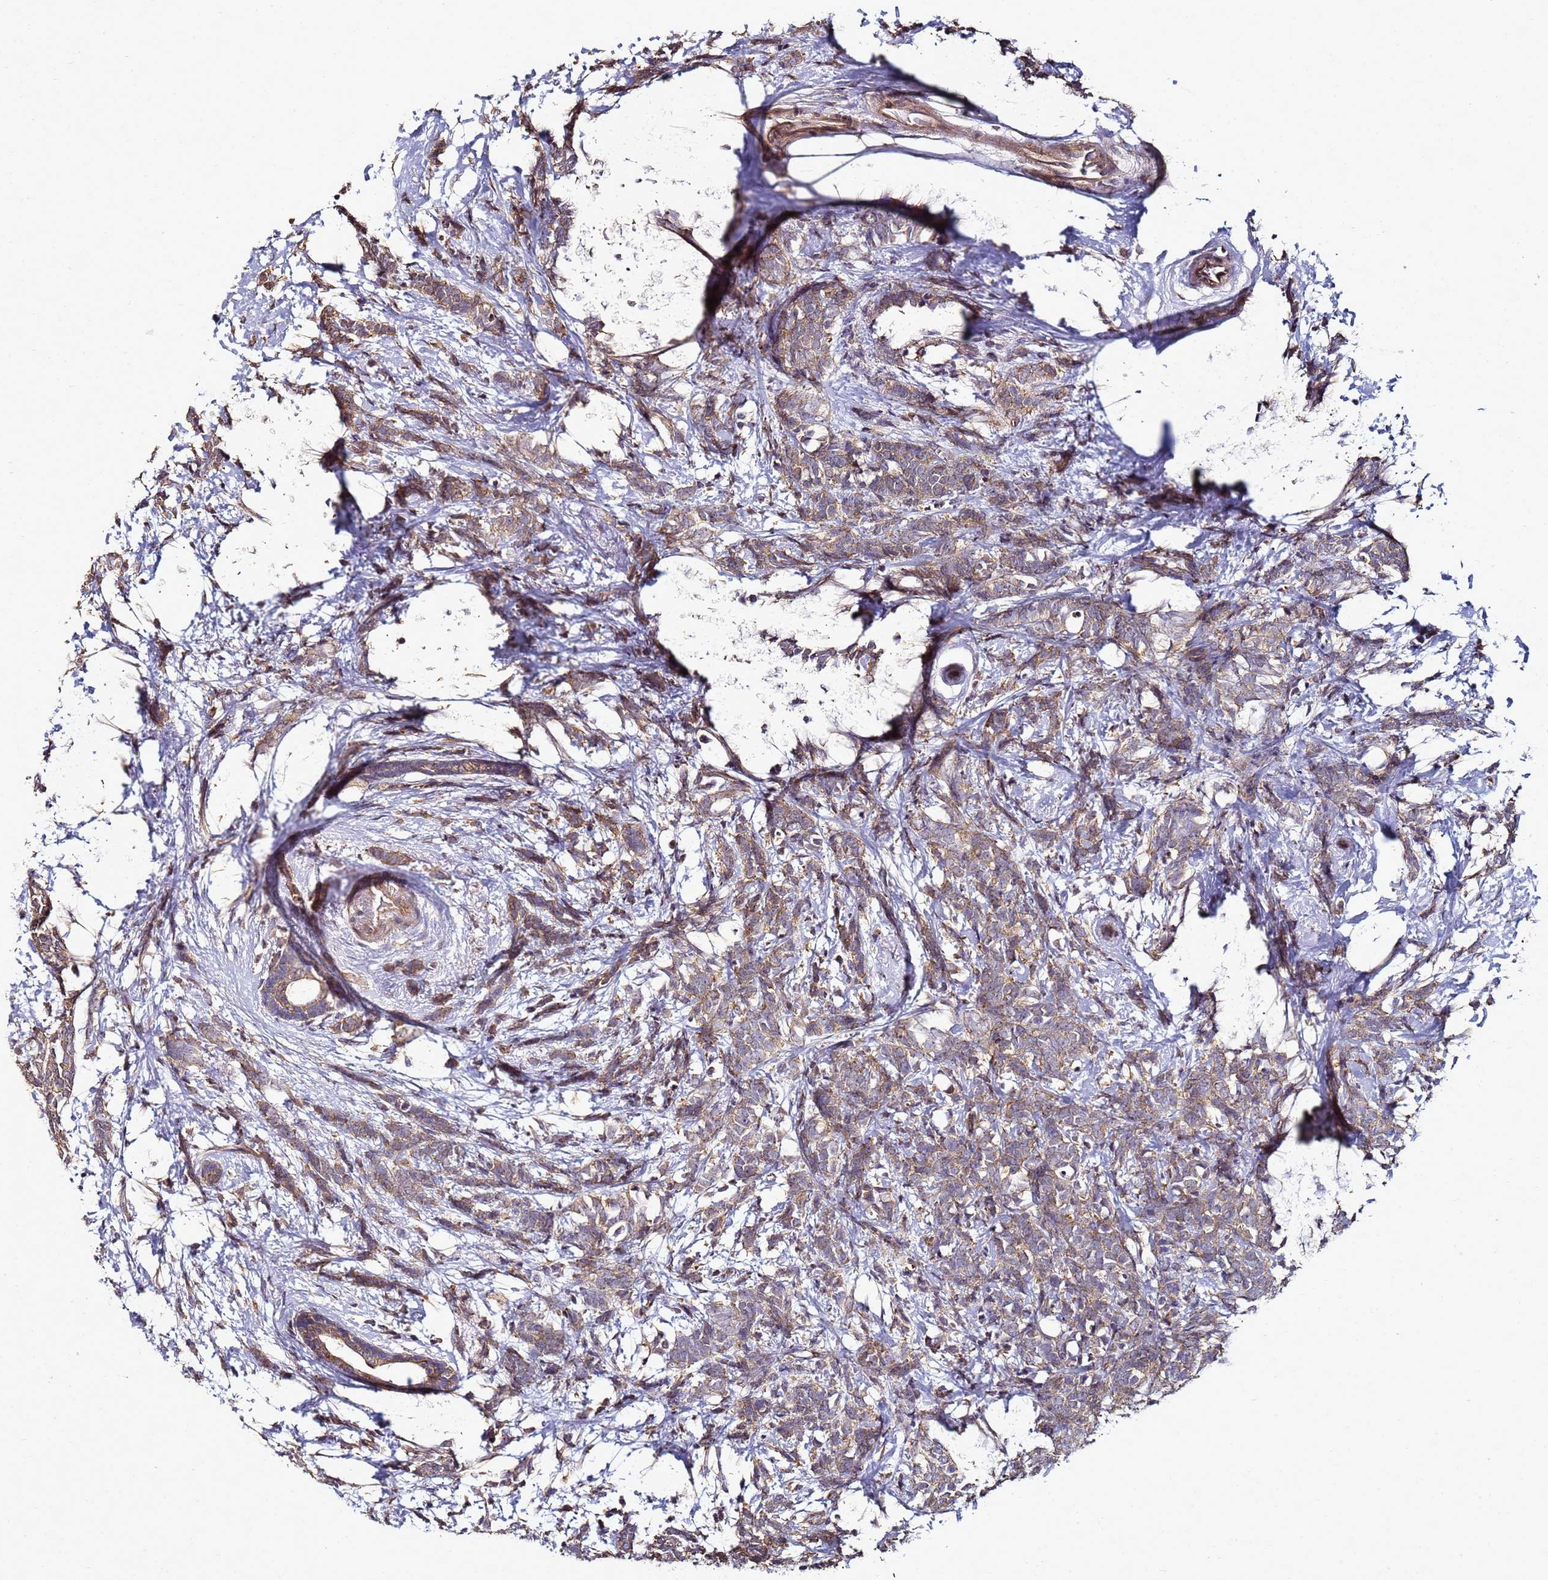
{"staining": {"intensity": "moderate", "quantity": ">75%", "location": "cytoplasmic/membranous"}, "tissue": "breast cancer", "cell_type": "Tumor cells", "image_type": "cancer", "snomed": [{"axis": "morphology", "description": "Lobular carcinoma"}, {"axis": "topography", "description": "Breast"}], "caption": "About >75% of tumor cells in human lobular carcinoma (breast) demonstrate moderate cytoplasmic/membranous protein staining as visualized by brown immunohistochemical staining.", "gene": "ANKRD17", "patient": {"sex": "female", "age": 58}}